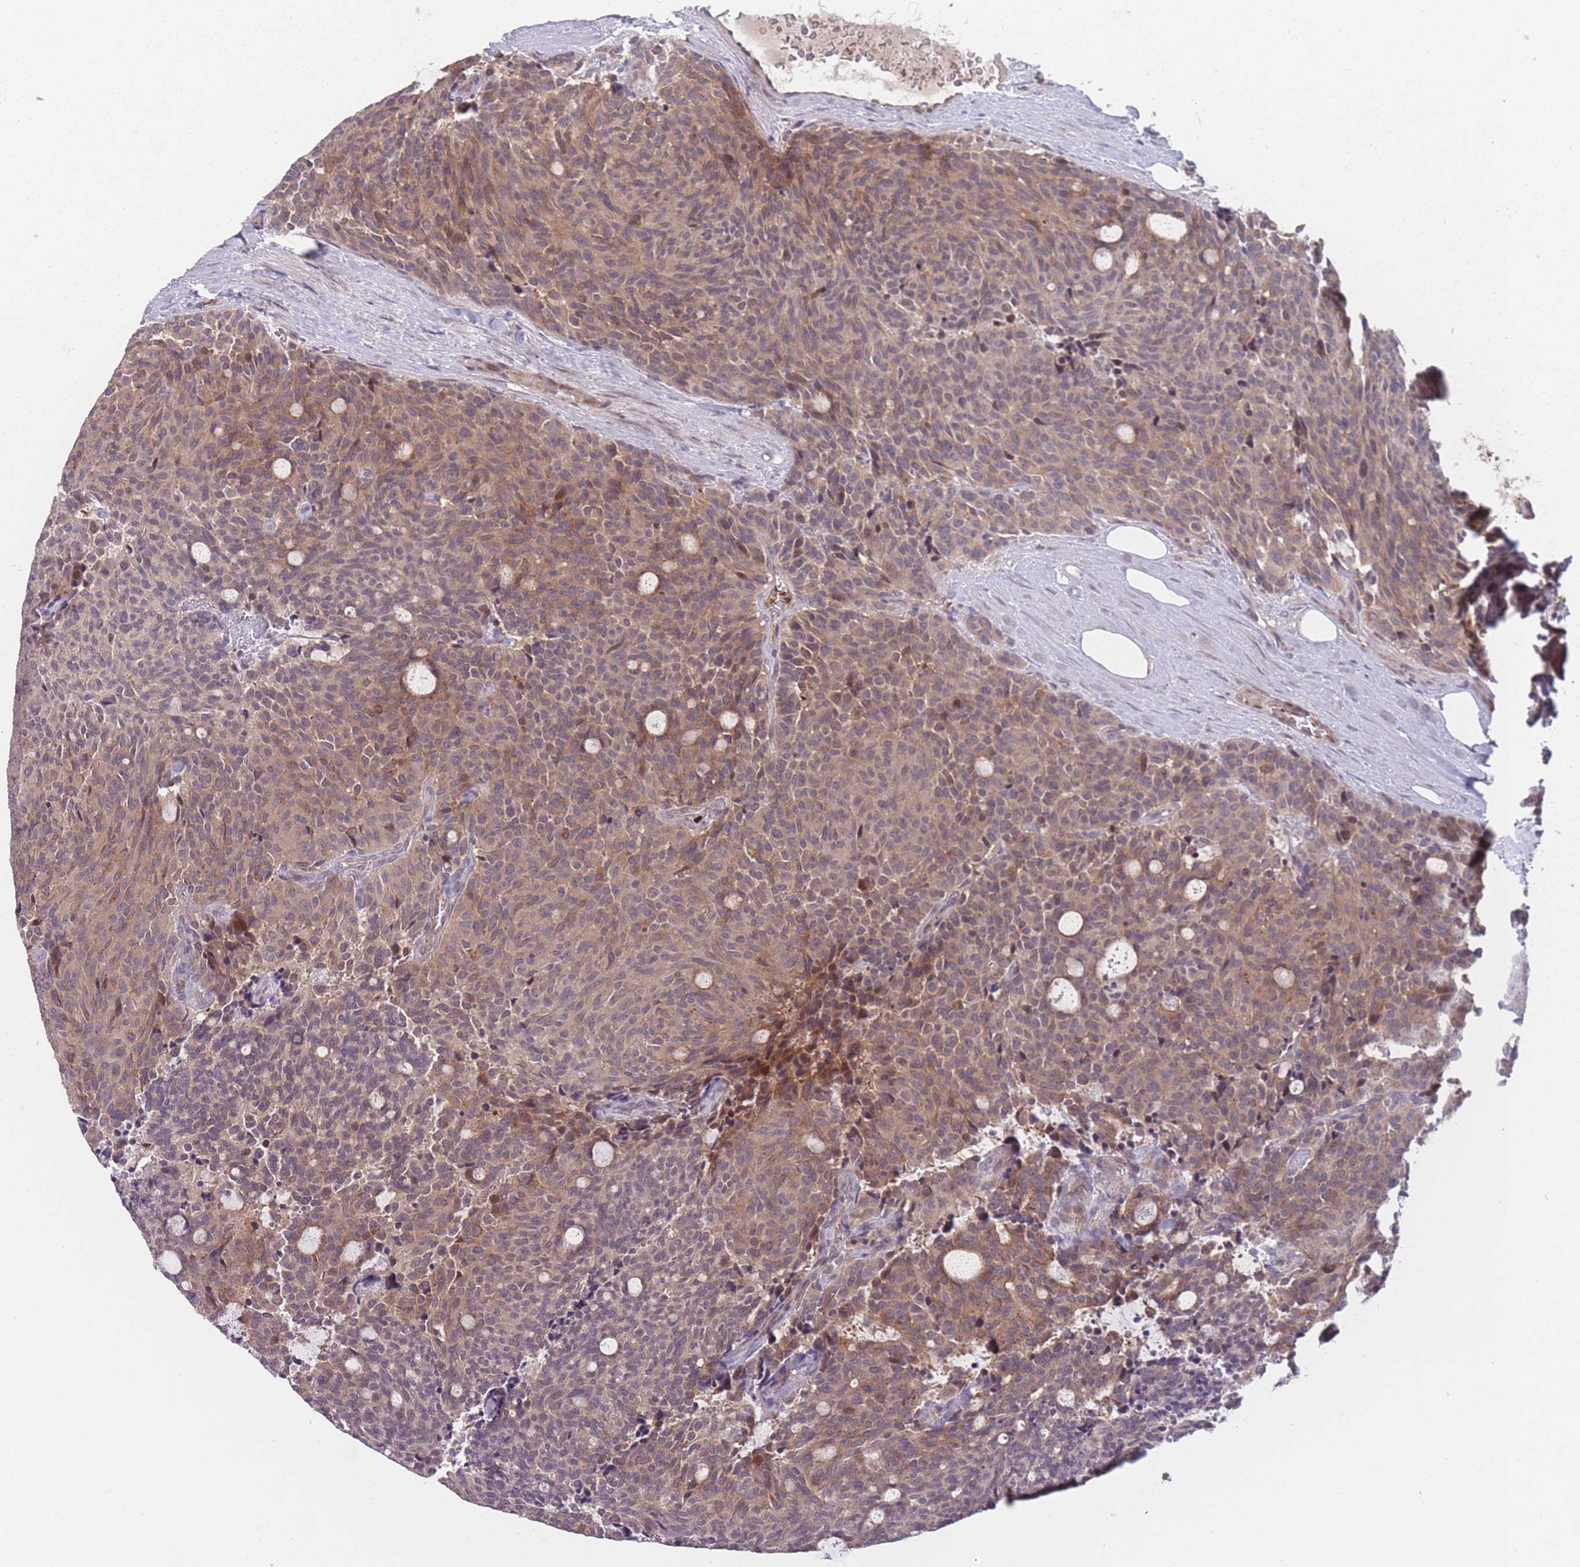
{"staining": {"intensity": "moderate", "quantity": "<25%", "location": "cytoplasmic/membranous"}, "tissue": "carcinoid", "cell_type": "Tumor cells", "image_type": "cancer", "snomed": [{"axis": "morphology", "description": "Carcinoid, malignant, NOS"}, {"axis": "topography", "description": "Pancreas"}], "caption": "Tumor cells exhibit low levels of moderate cytoplasmic/membranous positivity in approximately <25% of cells in human carcinoid (malignant).", "gene": "SECTM1", "patient": {"sex": "female", "age": 54}}